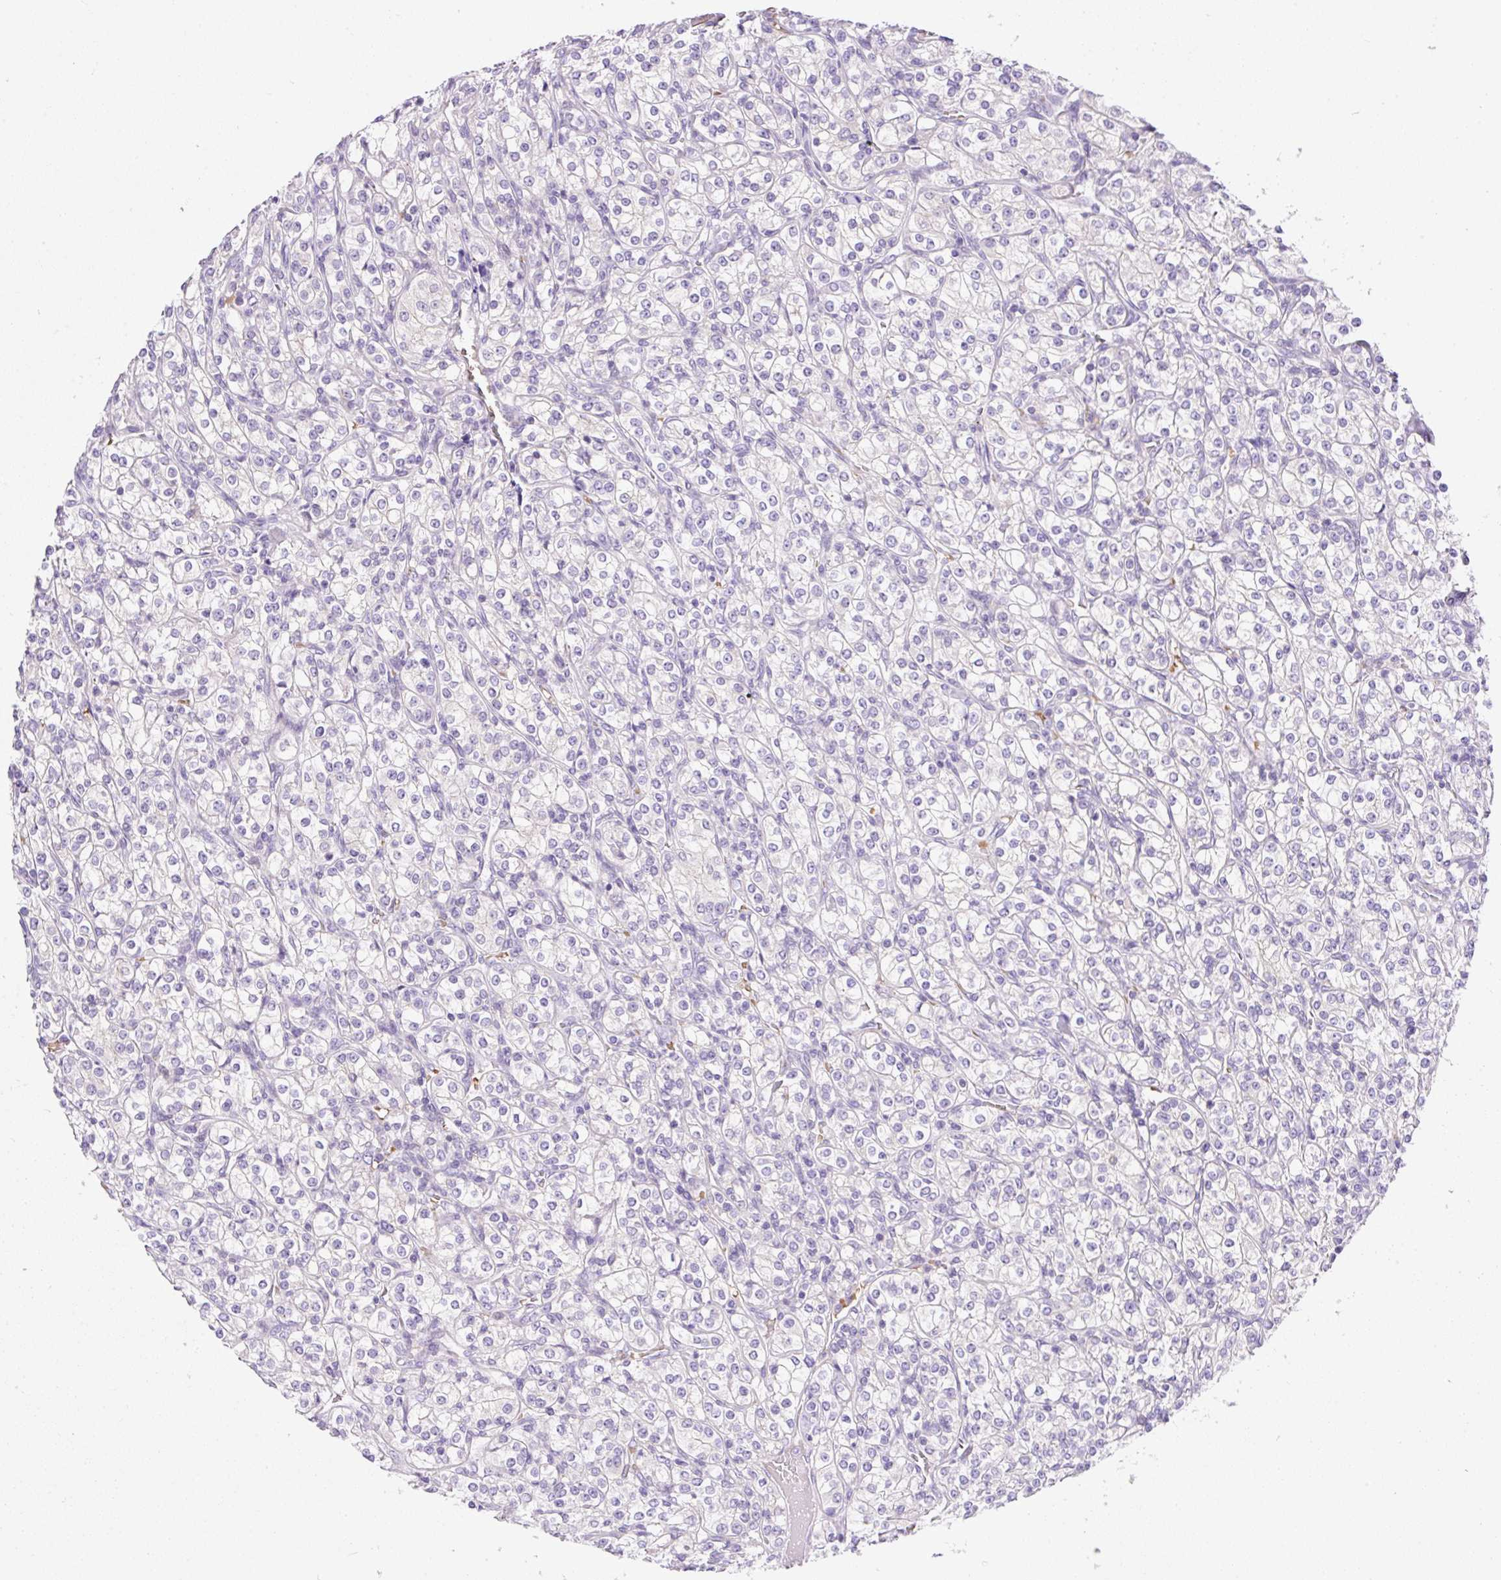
{"staining": {"intensity": "negative", "quantity": "none", "location": "none"}, "tissue": "renal cancer", "cell_type": "Tumor cells", "image_type": "cancer", "snomed": [{"axis": "morphology", "description": "Adenocarcinoma, NOS"}, {"axis": "topography", "description": "Kidney"}], "caption": "Renal adenocarcinoma stained for a protein using immunohistochemistry reveals no expression tumor cells.", "gene": "LHFPL5", "patient": {"sex": "male", "age": 77}}